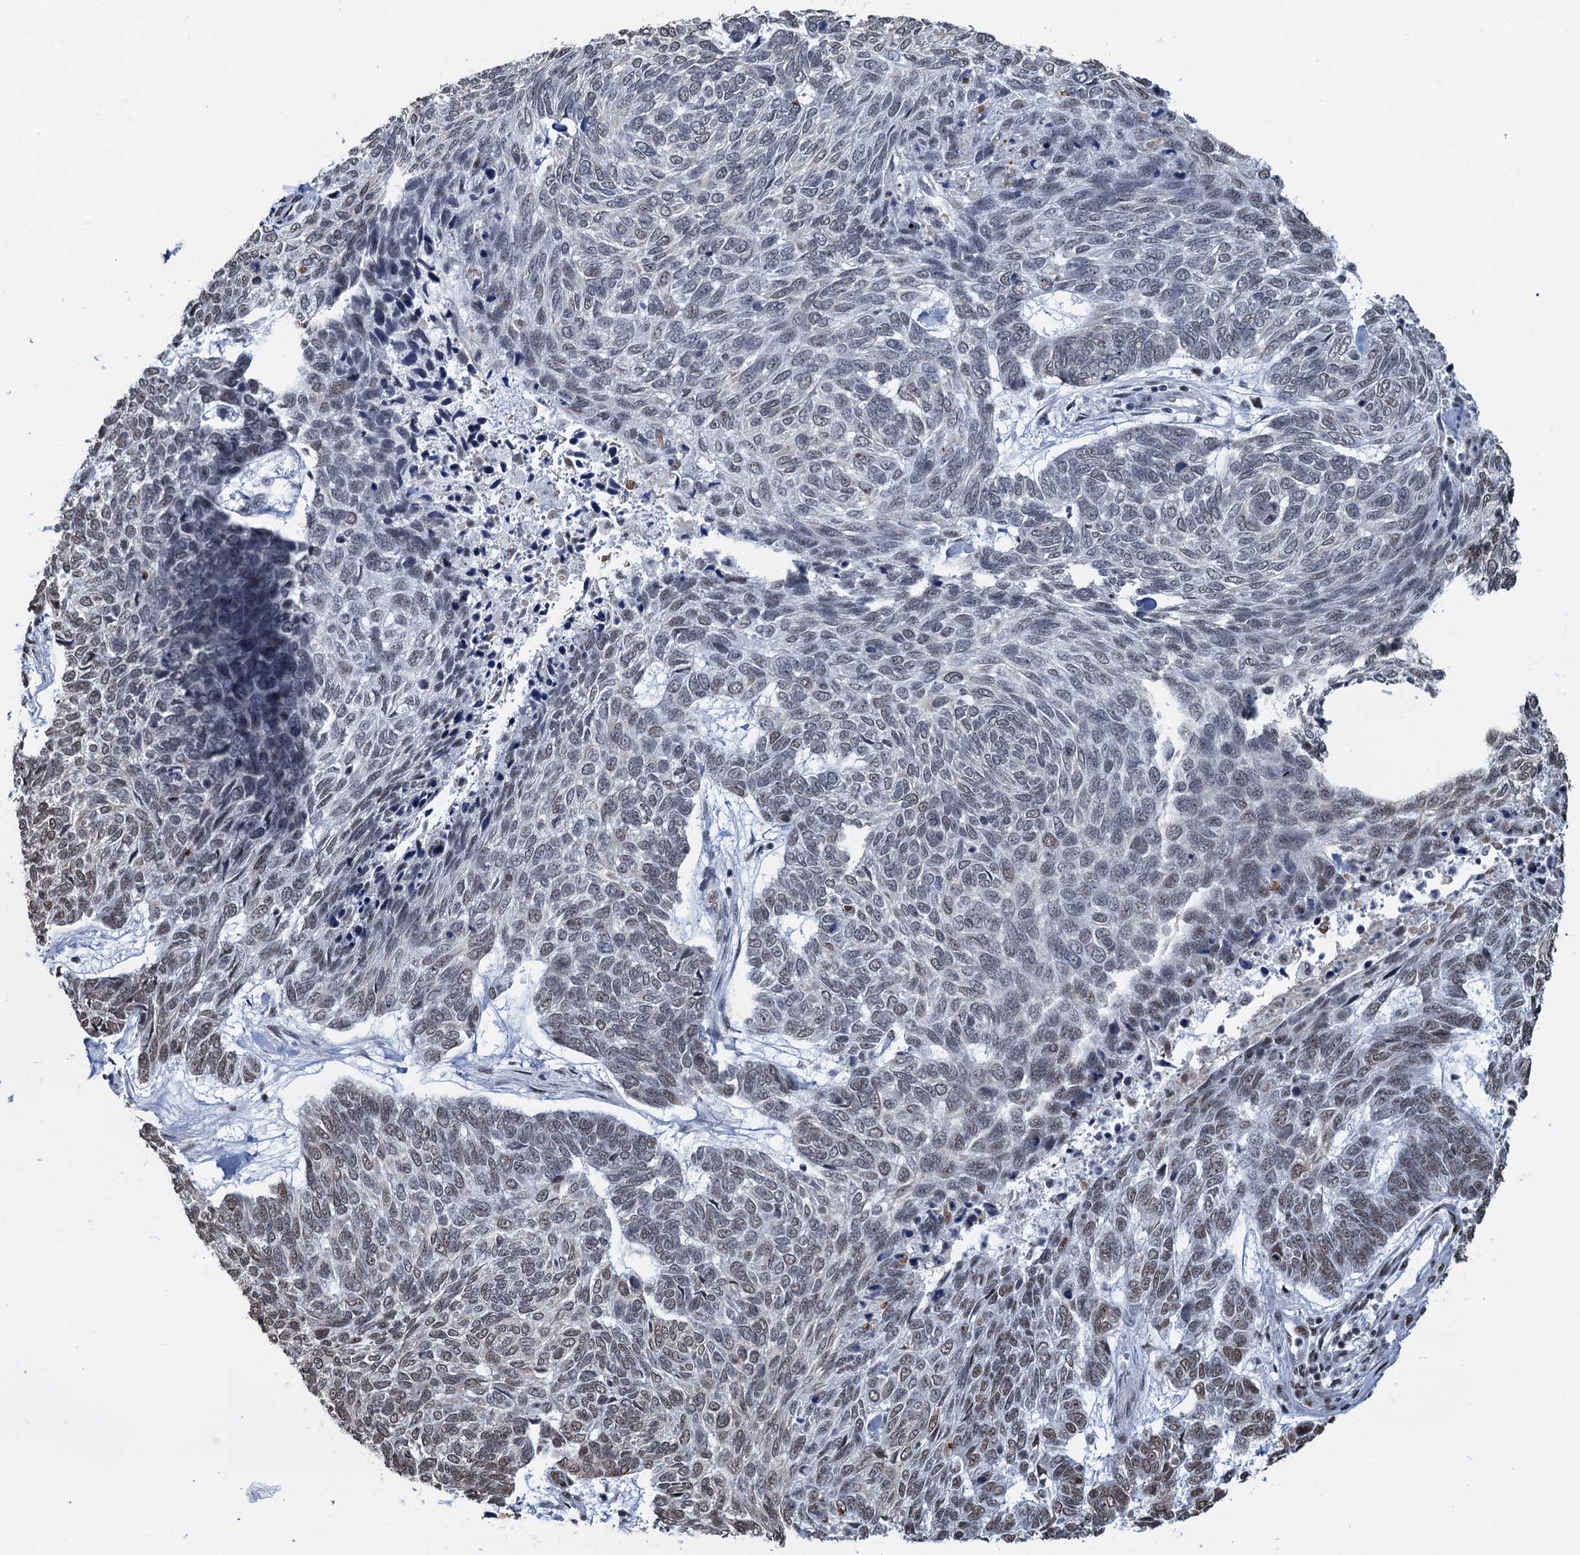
{"staining": {"intensity": "weak", "quantity": "<25%", "location": "nuclear"}, "tissue": "skin cancer", "cell_type": "Tumor cells", "image_type": "cancer", "snomed": [{"axis": "morphology", "description": "Basal cell carcinoma"}, {"axis": "topography", "description": "Skin"}], "caption": "A high-resolution micrograph shows IHC staining of basal cell carcinoma (skin), which shows no significant staining in tumor cells.", "gene": "ZNF609", "patient": {"sex": "female", "age": 65}}